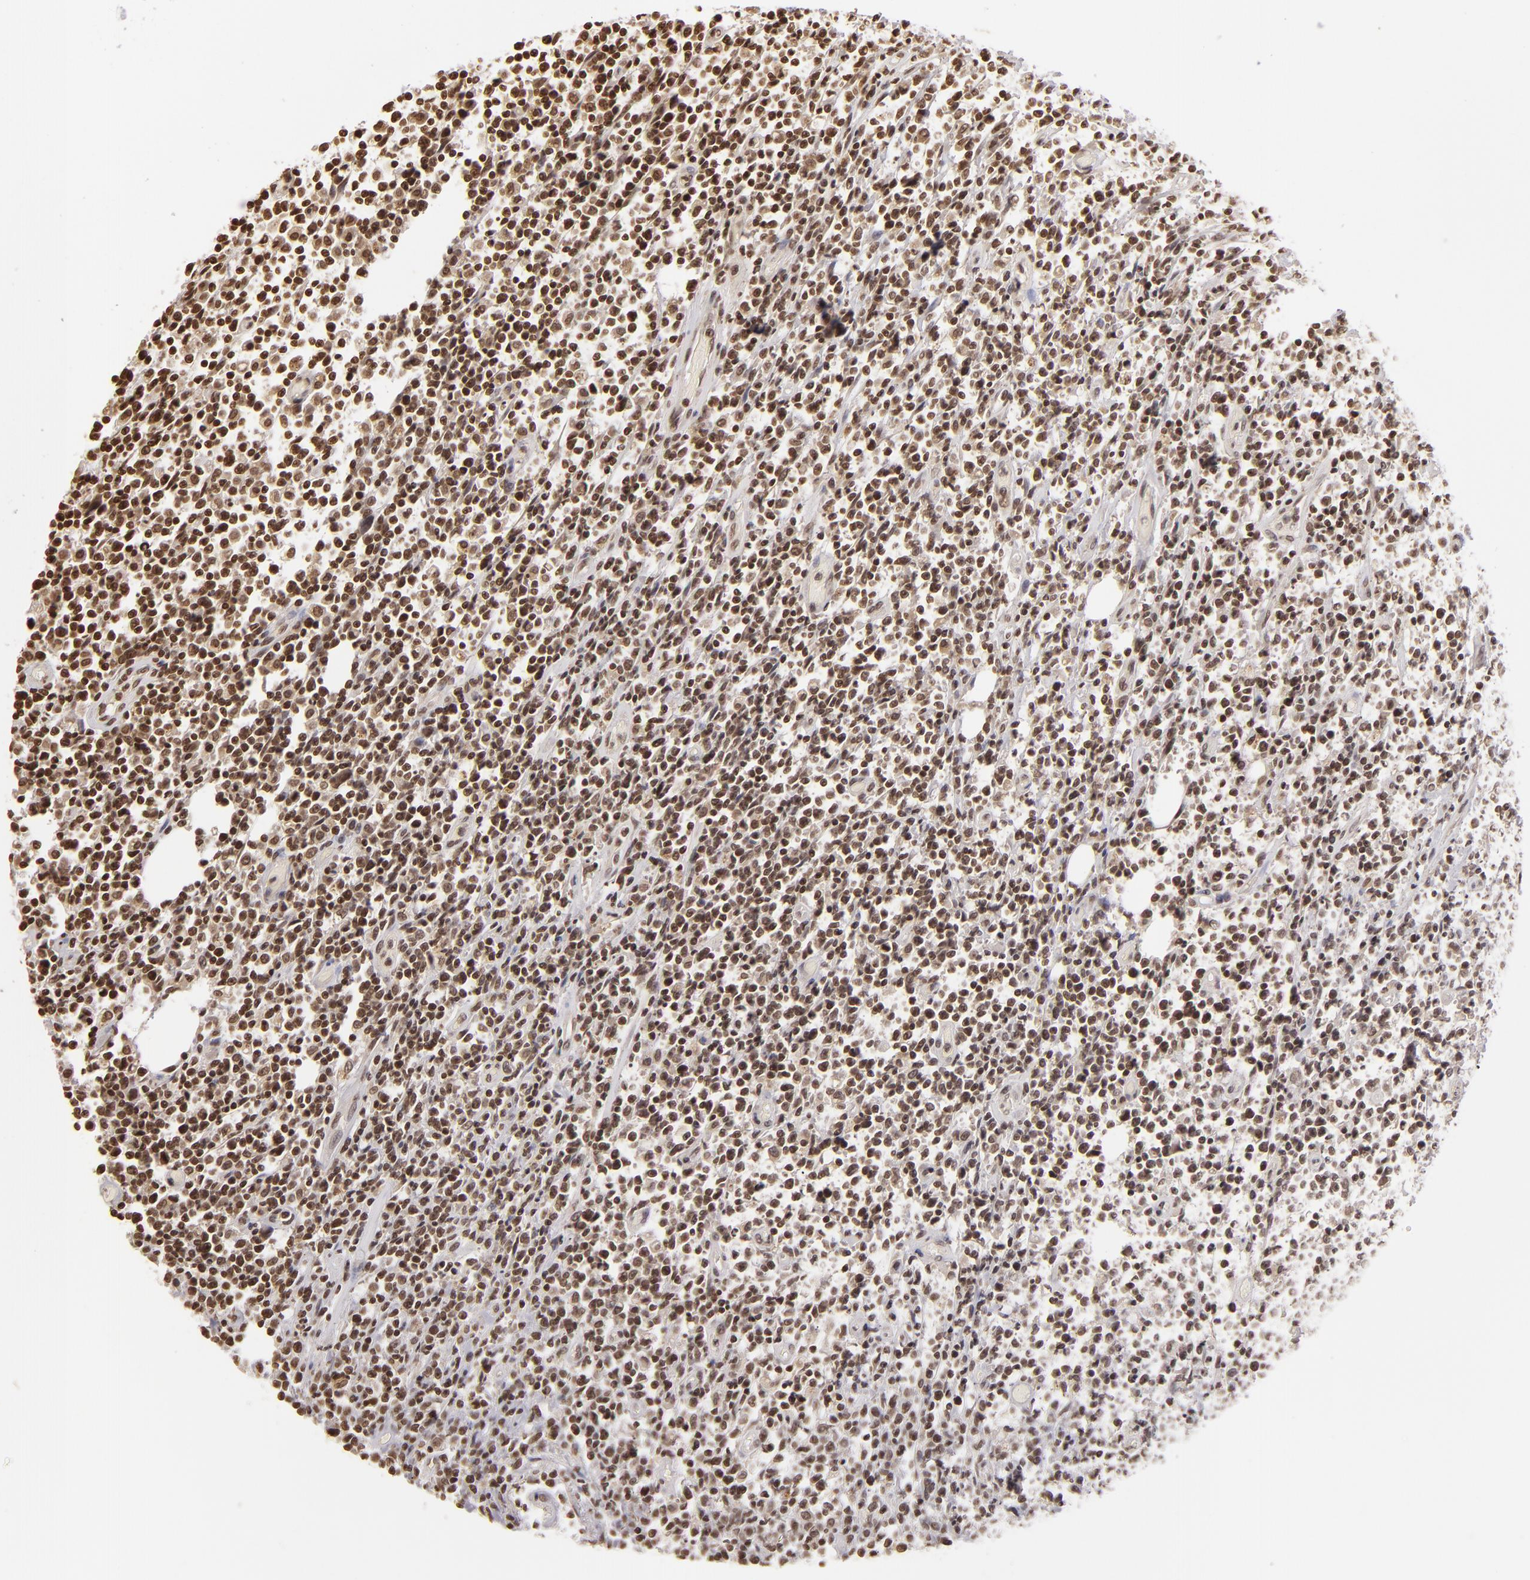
{"staining": {"intensity": "moderate", "quantity": ">75%", "location": "nuclear"}, "tissue": "lymphoma", "cell_type": "Tumor cells", "image_type": "cancer", "snomed": [{"axis": "morphology", "description": "Malignant lymphoma, non-Hodgkin's type, High grade"}, {"axis": "topography", "description": "Colon"}], "caption": "A brown stain labels moderate nuclear staining of a protein in human high-grade malignant lymphoma, non-Hodgkin's type tumor cells. The staining was performed using DAB (3,3'-diaminobenzidine) to visualize the protein expression in brown, while the nuclei were stained in blue with hematoxylin (Magnification: 20x).", "gene": "CUL3", "patient": {"sex": "male", "age": 82}}